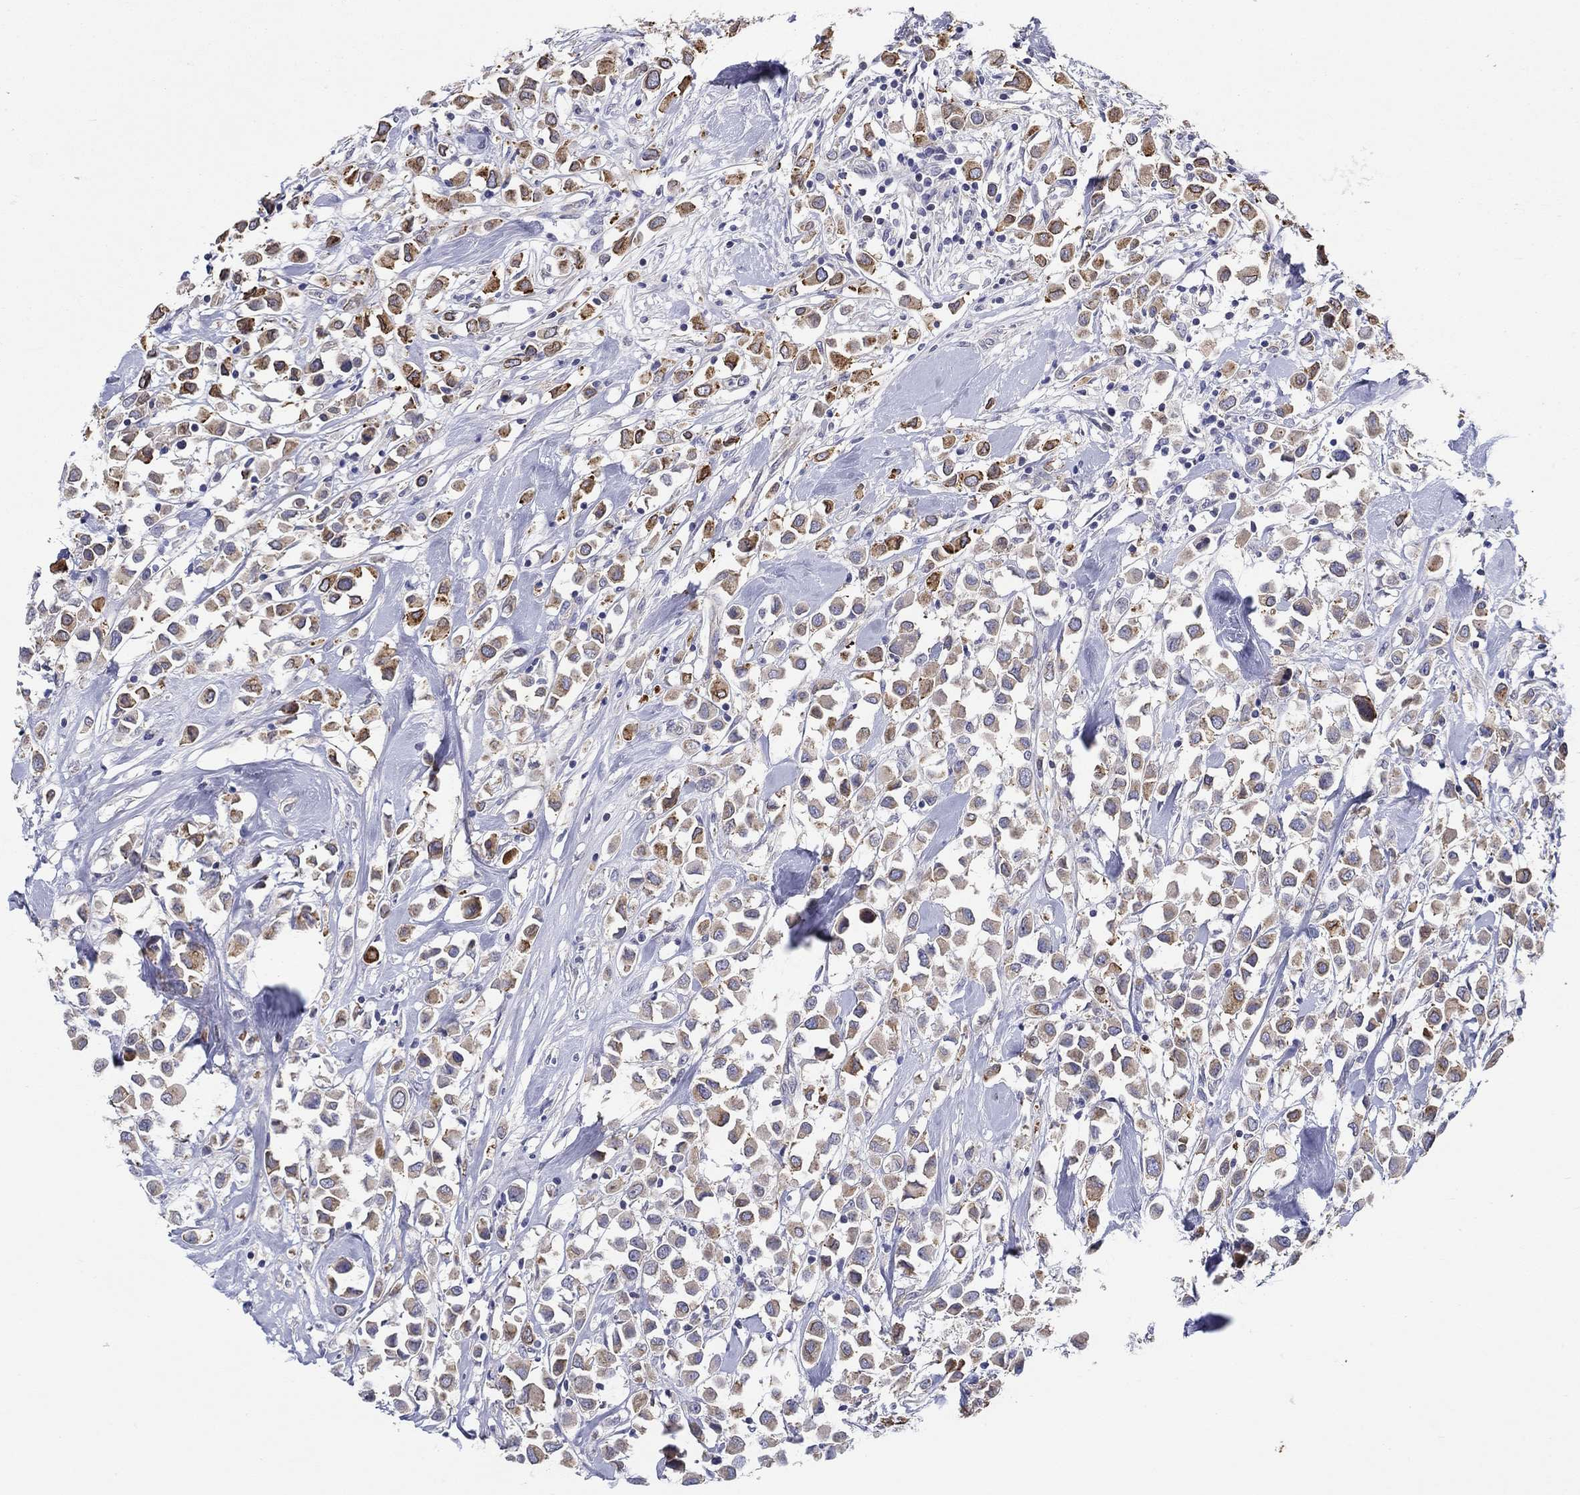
{"staining": {"intensity": "moderate", "quantity": ">75%", "location": "cytoplasmic/membranous"}, "tissue": "breast cancer", "cell_type": "Tumor cells", "image_type": "cancer", "snomed": [{"axis": "morphology", "description": "Duct carcinoma"}, {"axis": "topography", "description": "Breast"}], "caption": "Immunohistochemical staining of human infiltrating ductal carcinoma (breast) exhibits medium levels of moderate cytoplasmic/membranous positivity in approximately >75% of tumor cells.", "gene": "ERMP1", "patient": {"sex": "female", "age": 61}}